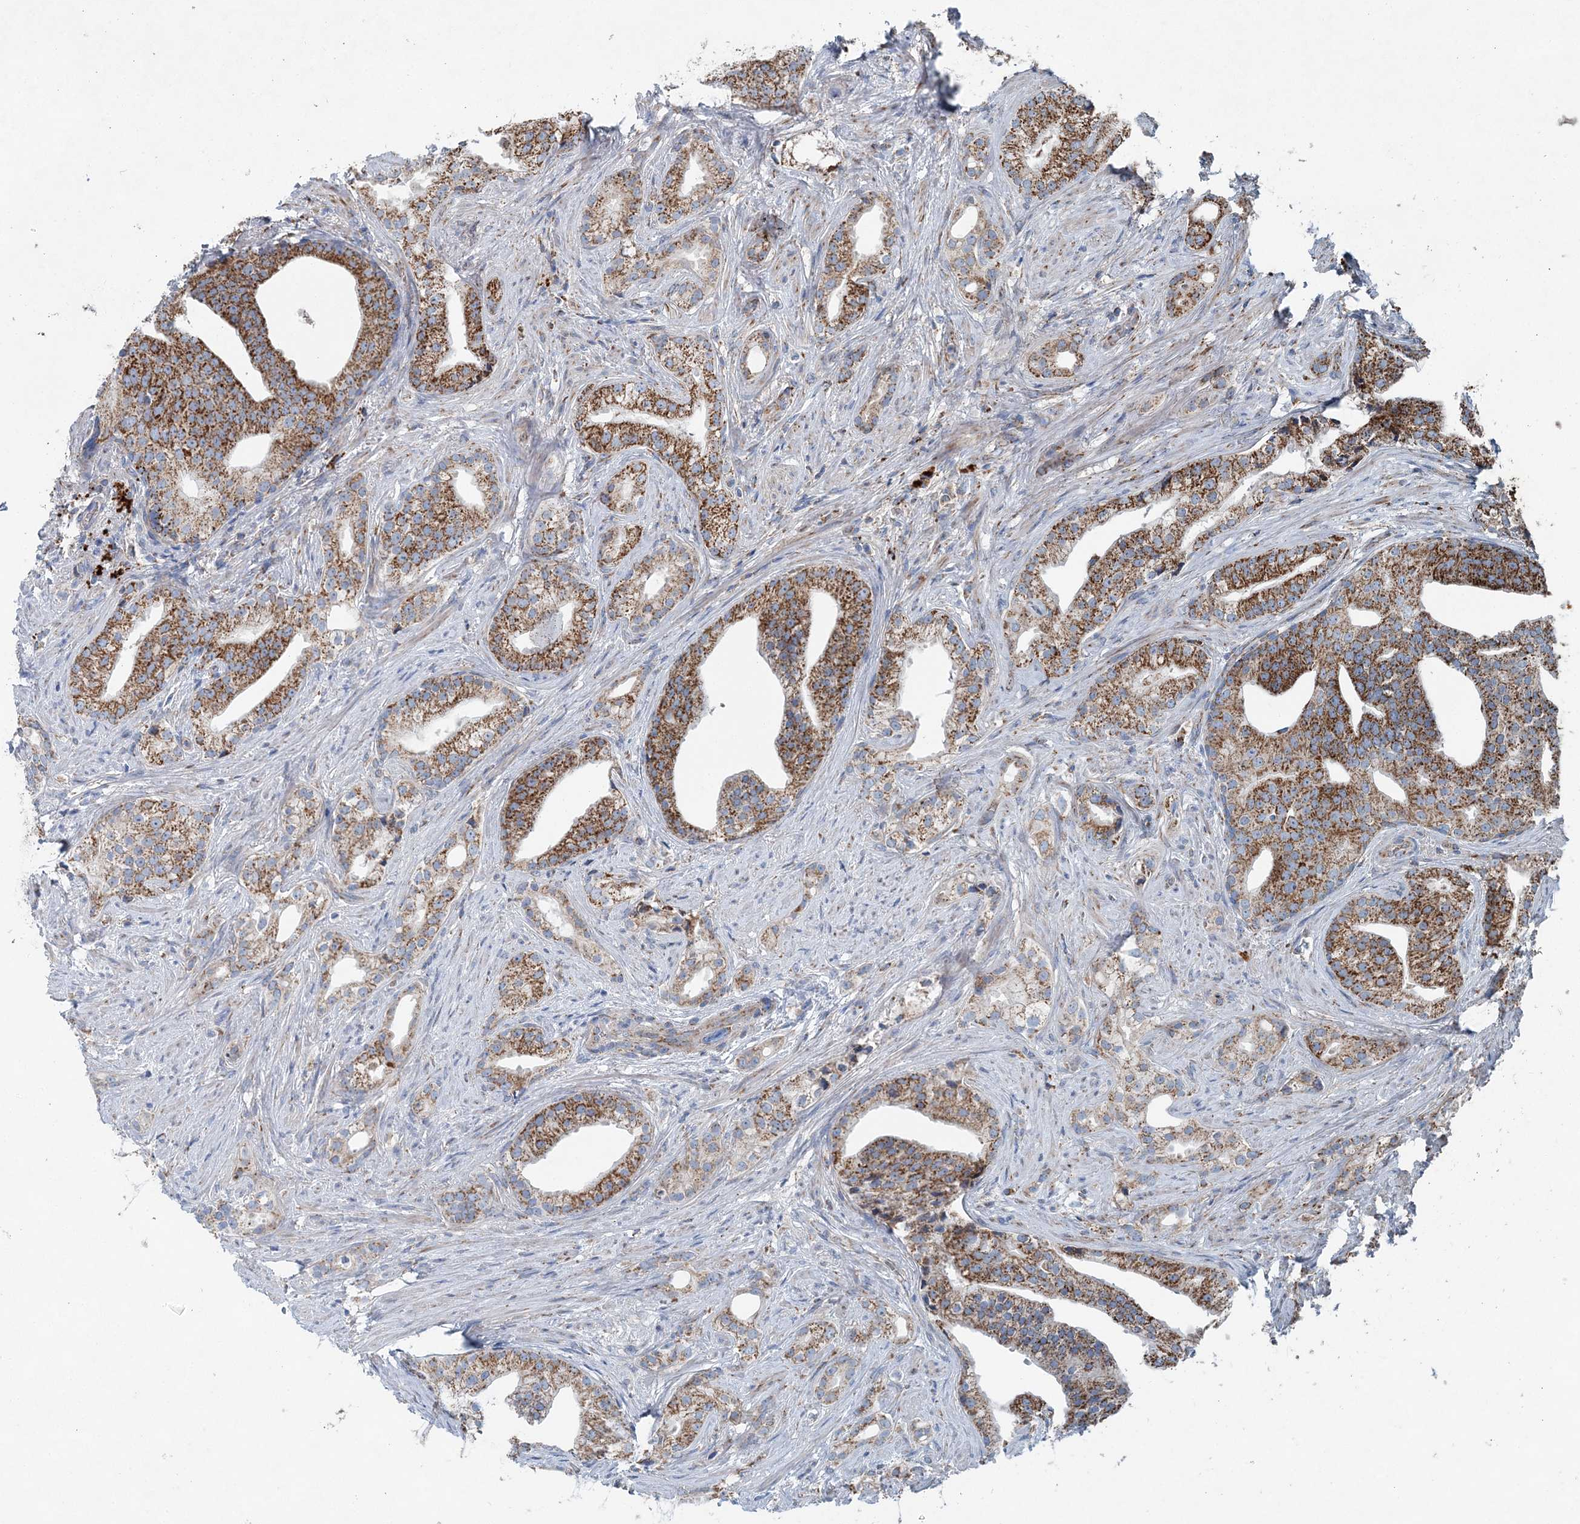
{"staining": {"intensity": "moderate", "quantity": ">75%", "location": "cytoplasmic/membranous"}, "tissue": "prostate cancer", "cell_type": "Tumor cells", "image_type": "cancer", "snomed": [{"axis": "morphology", "description": "Adenocarcinoma, Low grade"}, {"axis": "topography", "description": "Prostate"}], "caption": "Immunohistochemistry (IHC) (DAB (3,3'-diaminobenzidine)) staining of human prostate cancer (low-grade adenocarcinoma) shows moderate cytoplasmic/membranous protein positivity in about >75% of tumor cells. Ihc stains the protein of interest in brown and the nuclei are stained blue.", "gene": "SPAG16", "patient": {"sex": "male", "age": 71}}